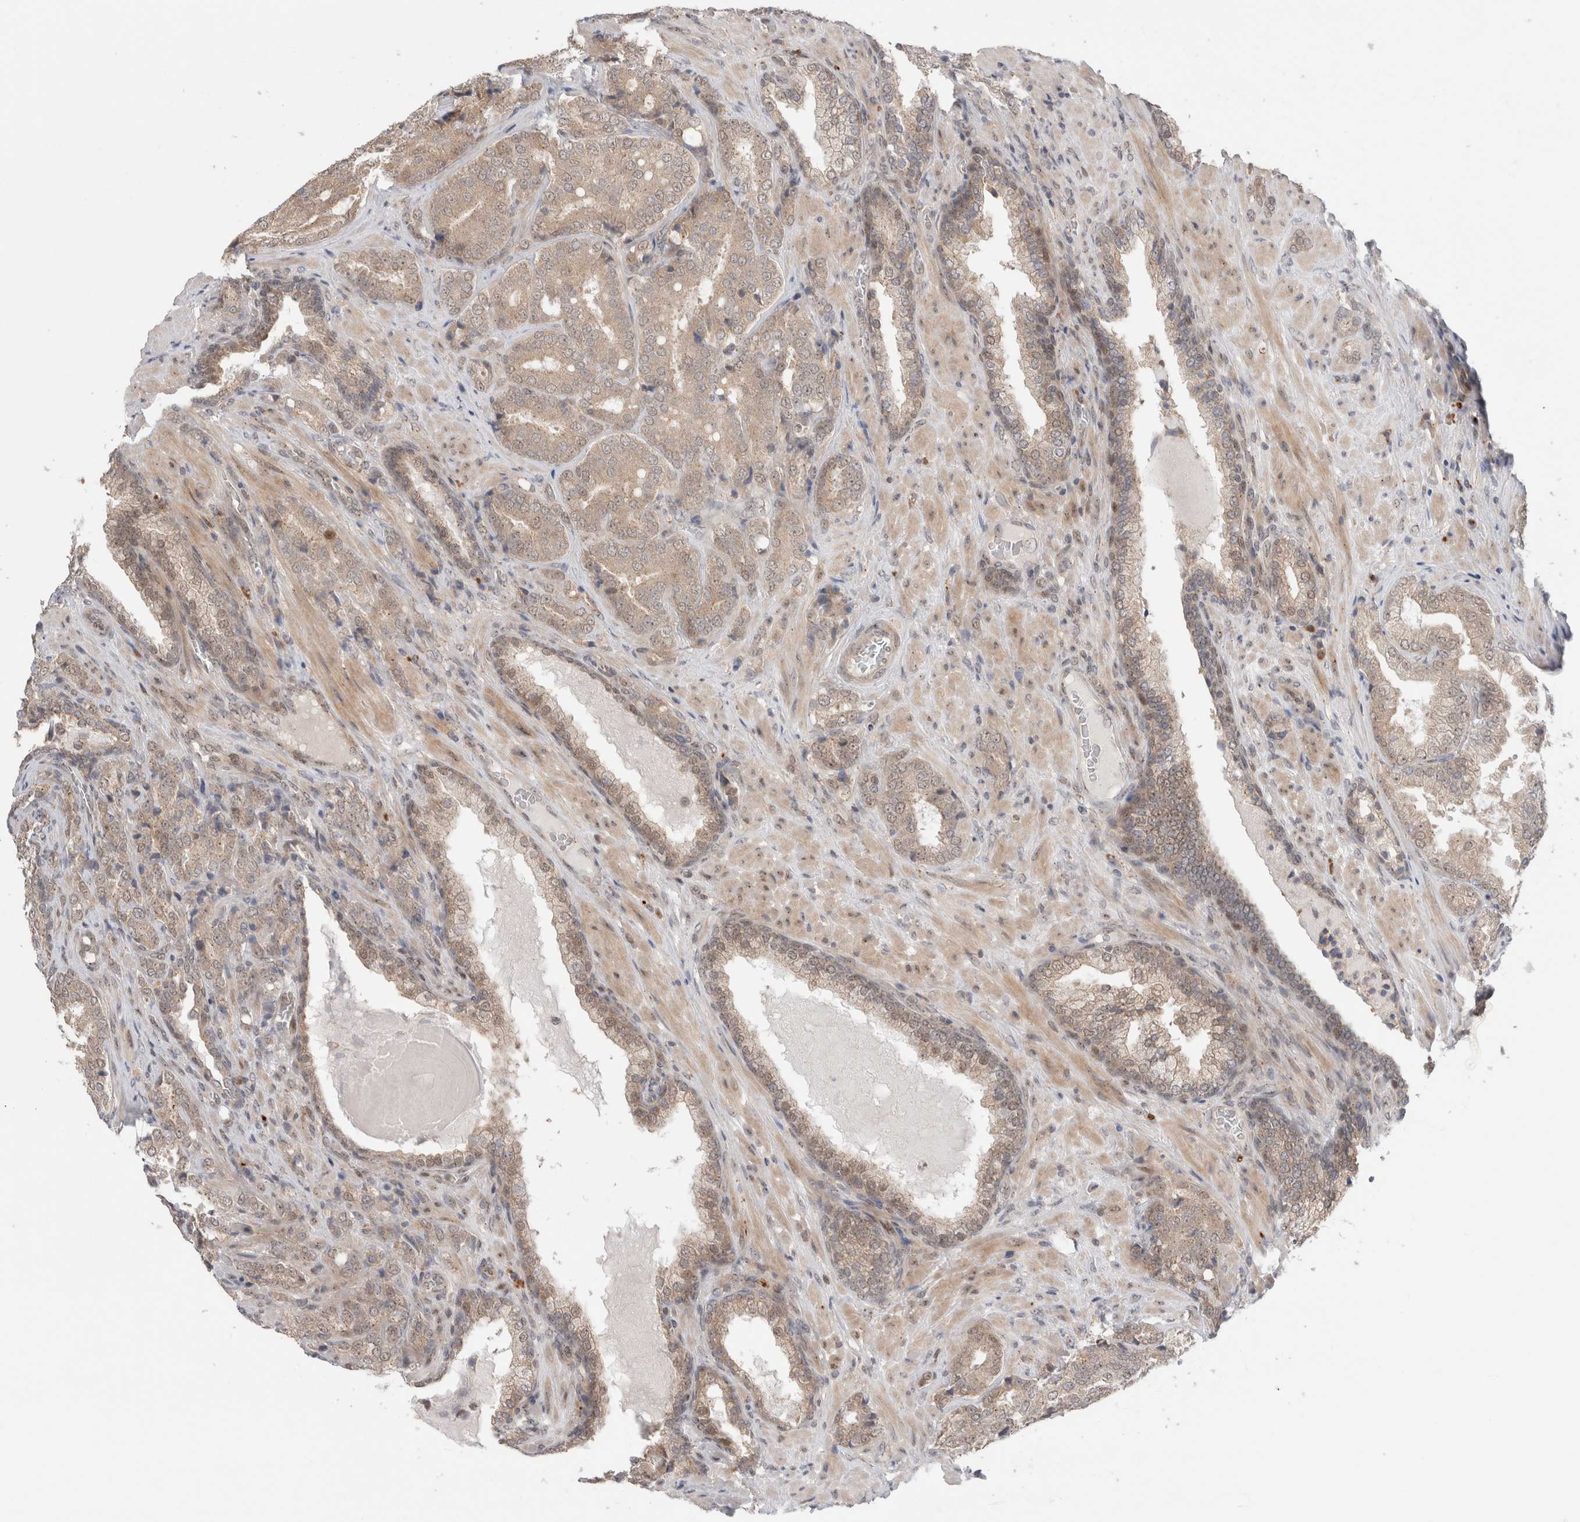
{"staining": {"intensity": "weak", "quantity": "25%-75%", "location": "cytoplasmic/membranous"}, "tissue": "prostate cancer", "cell_type": "Tumor cells", "image_type": "cancer", "snomed": [{"axis": "morphology", "description": "Adenocarcinoma, High grade"}, {"axis": "topography", "description": "Prostate"}], "caption": "Brown immunohistochemical staining in prostate cancer (adenocarcinoma (high-grade)) shows weak cytoplasmic/membranous positivity in approximately 25%-75% of tumor cells.", "gene": "SLC29A1", "patient": {"sex": "male", "age": 50}}